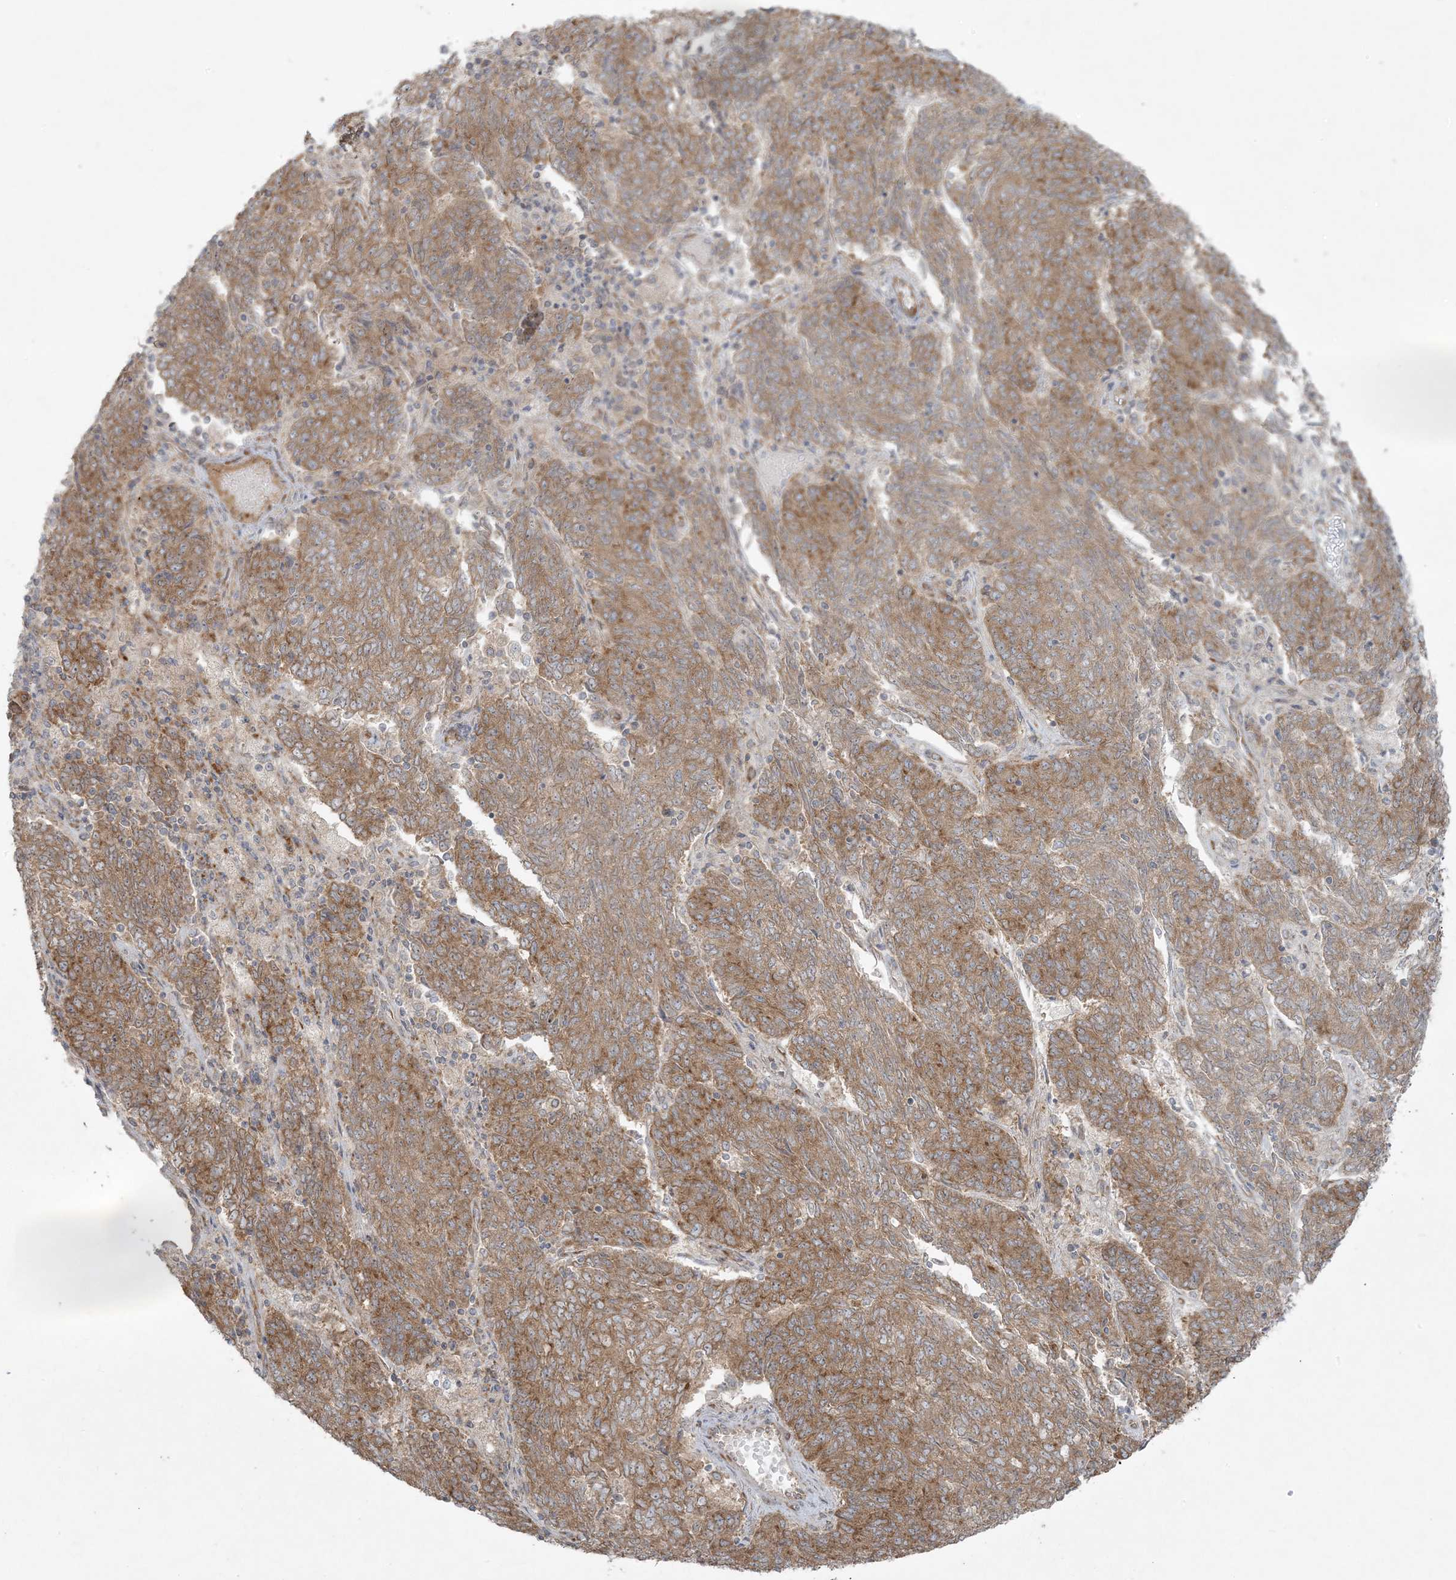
{"staining": {"intensity": "moderate", "quantity": ">75%", "location": "cytoplasmic/membranous"}, "tissue": "endometrial cancer", "cell_type": "Tumor cells", "image_type": "cancer", "snomed": [{"axis": "morphology", "description": "Adenocarcinoma, NOS"}, {"axis": "topography", "description": "Endometrium"}], "caption": "The histopathology image exhibits immunohistochemical staining of adenocarcinoma (endometrial). There is moderate cytoplasmic/membranous expression is appreciated in about >75% of tumor cells.", "gene": "ZNF263", "patient": {"sex": "female", "age": 80}}